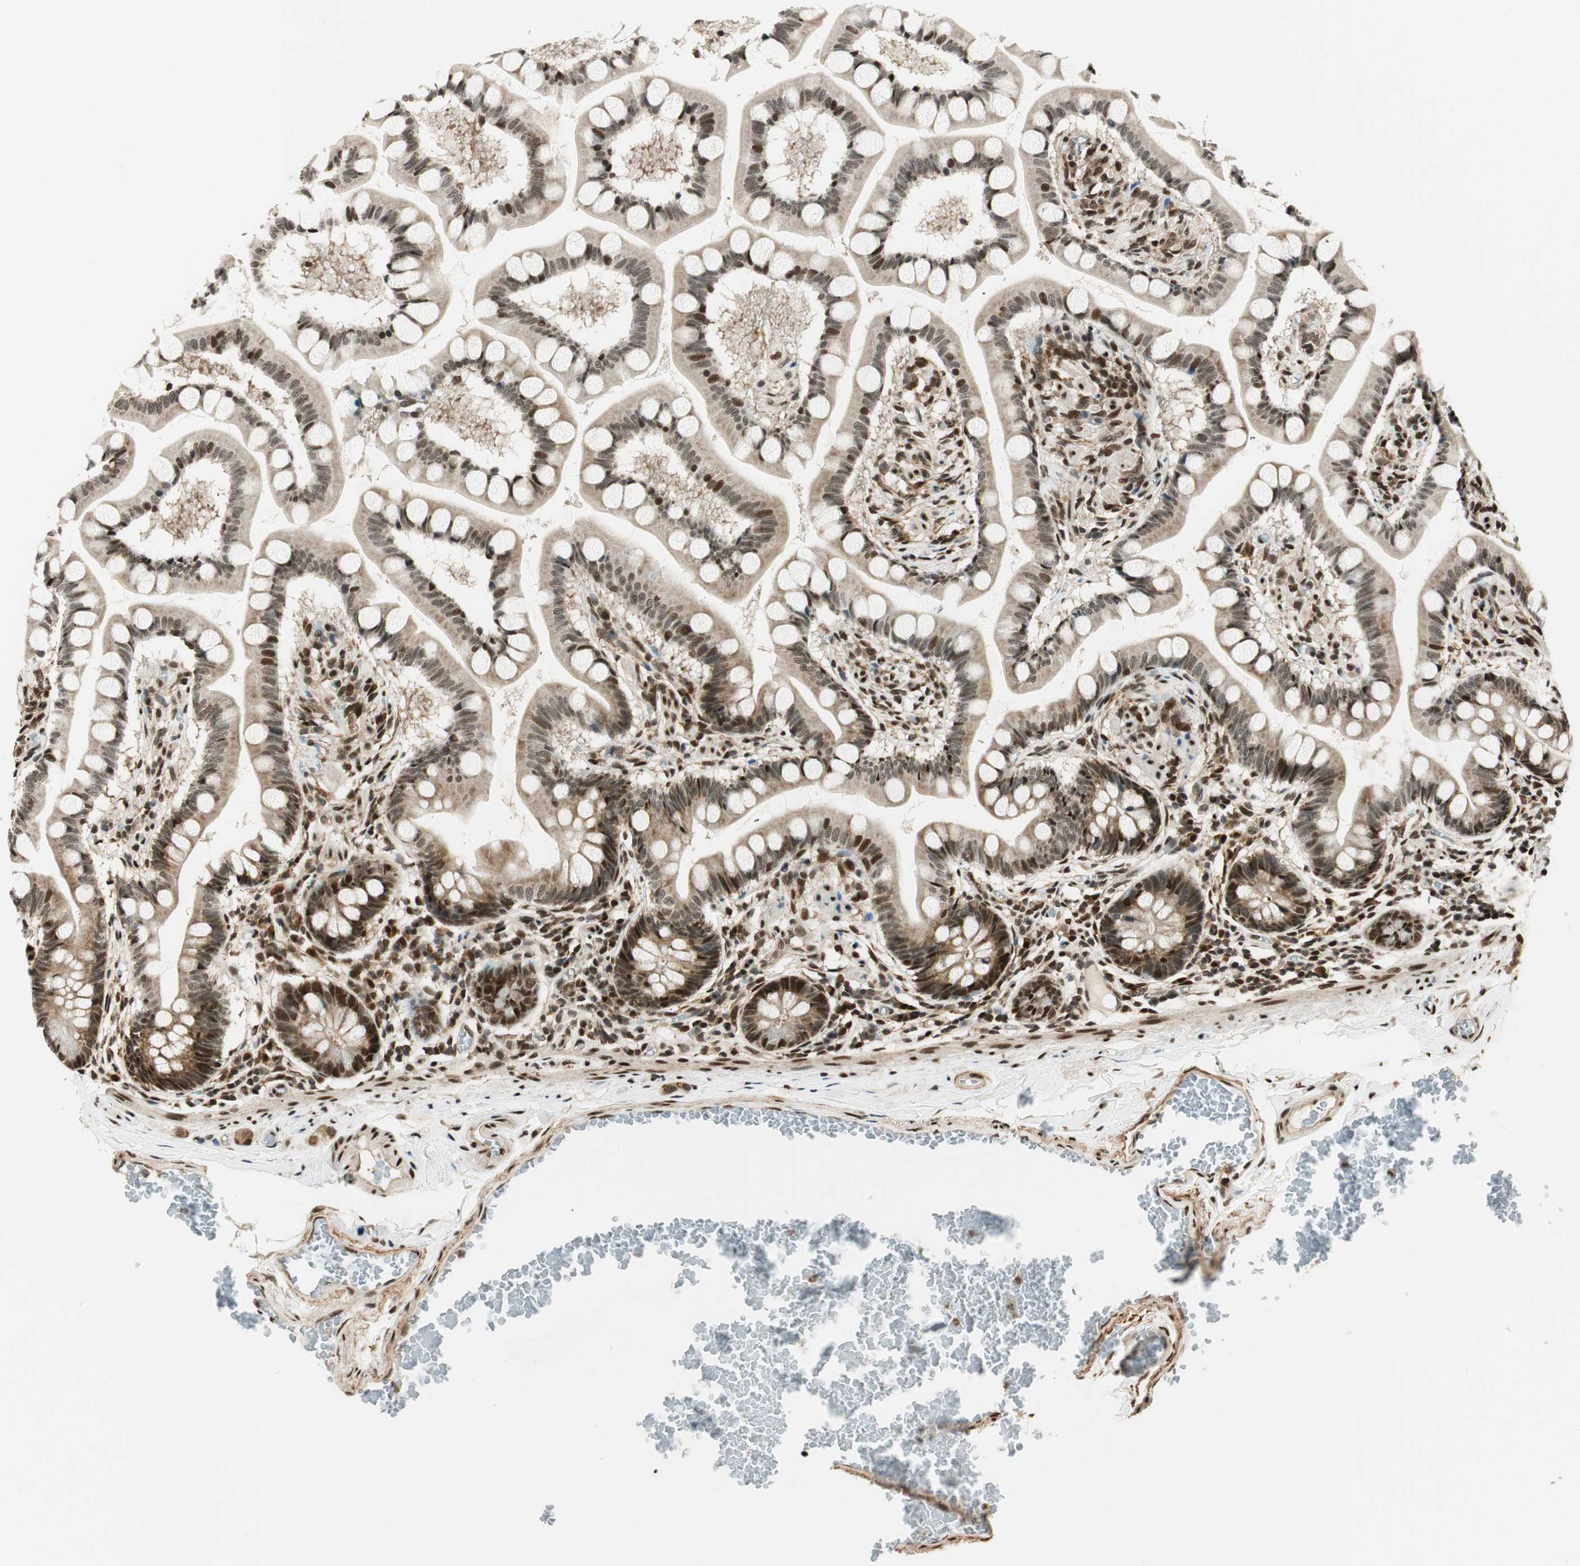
{"staining": {"intensity": "strong", "quantity": "25%-75%", "location": "cytoplasmic/membranous,nuclear"}, "tissue": "small intestine", "cell_type": "Glandular cells", "image_type": "normal", "snomed": [{"axis": "morphology", "description": "Normal tissue, NOS"}, {"axis": "topography", "description": "Small intestine"}], "caption": "Immunohistochemical staining of unremarkable human small intestine reveals strong cytoplasmic/membranous,nuclear protein positivity in approximately 25%-75% of glandular cells. The protein is shown in brown color, while the nuclei are stained blue.", "gene": "RING1", "patient": {"sex": "male", "age": 41}}